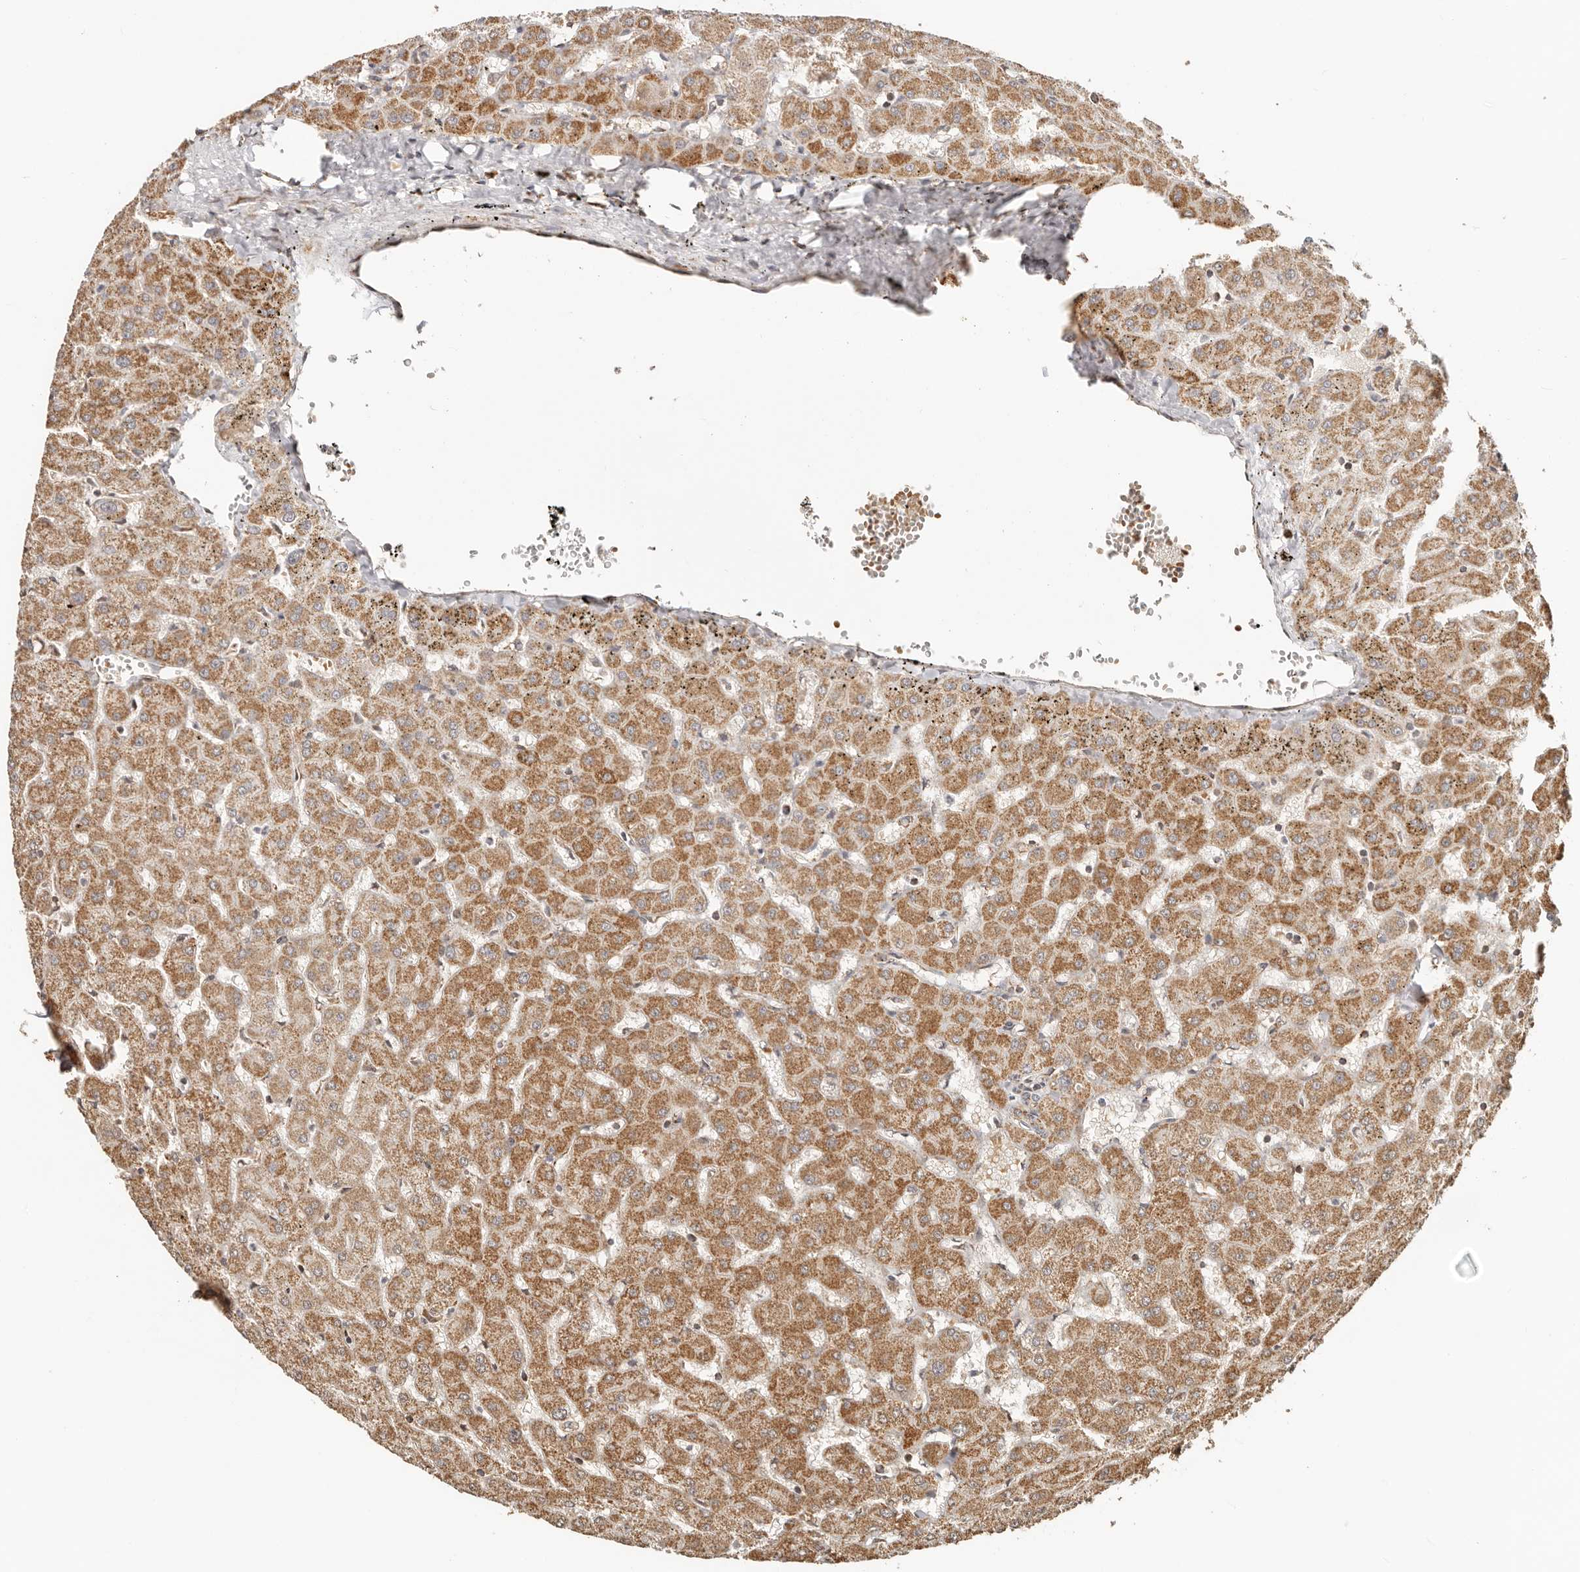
{"staining": {"intensity": "weak", "quantity": ">75%", "location": "cytoplasmic/membranous"}, "tissue": "liver", "cell_type": "Cholangiocytes", "image_type": "normal", "snomed": [{"axis": "morphology", "description": "Normal tissue, NOS"}, {"axis": "topography", "description": "Liver"}], "caption": "The micrograph shows a brown stain indicating the presence of a protein in the cytoplasmic/membranous of cholangiocytes in liver. The protein is shown in brown color, while the nuclei are stained blue.", "gene": "NDUFB11", "patient": {"sex": "female", "age": 63}}